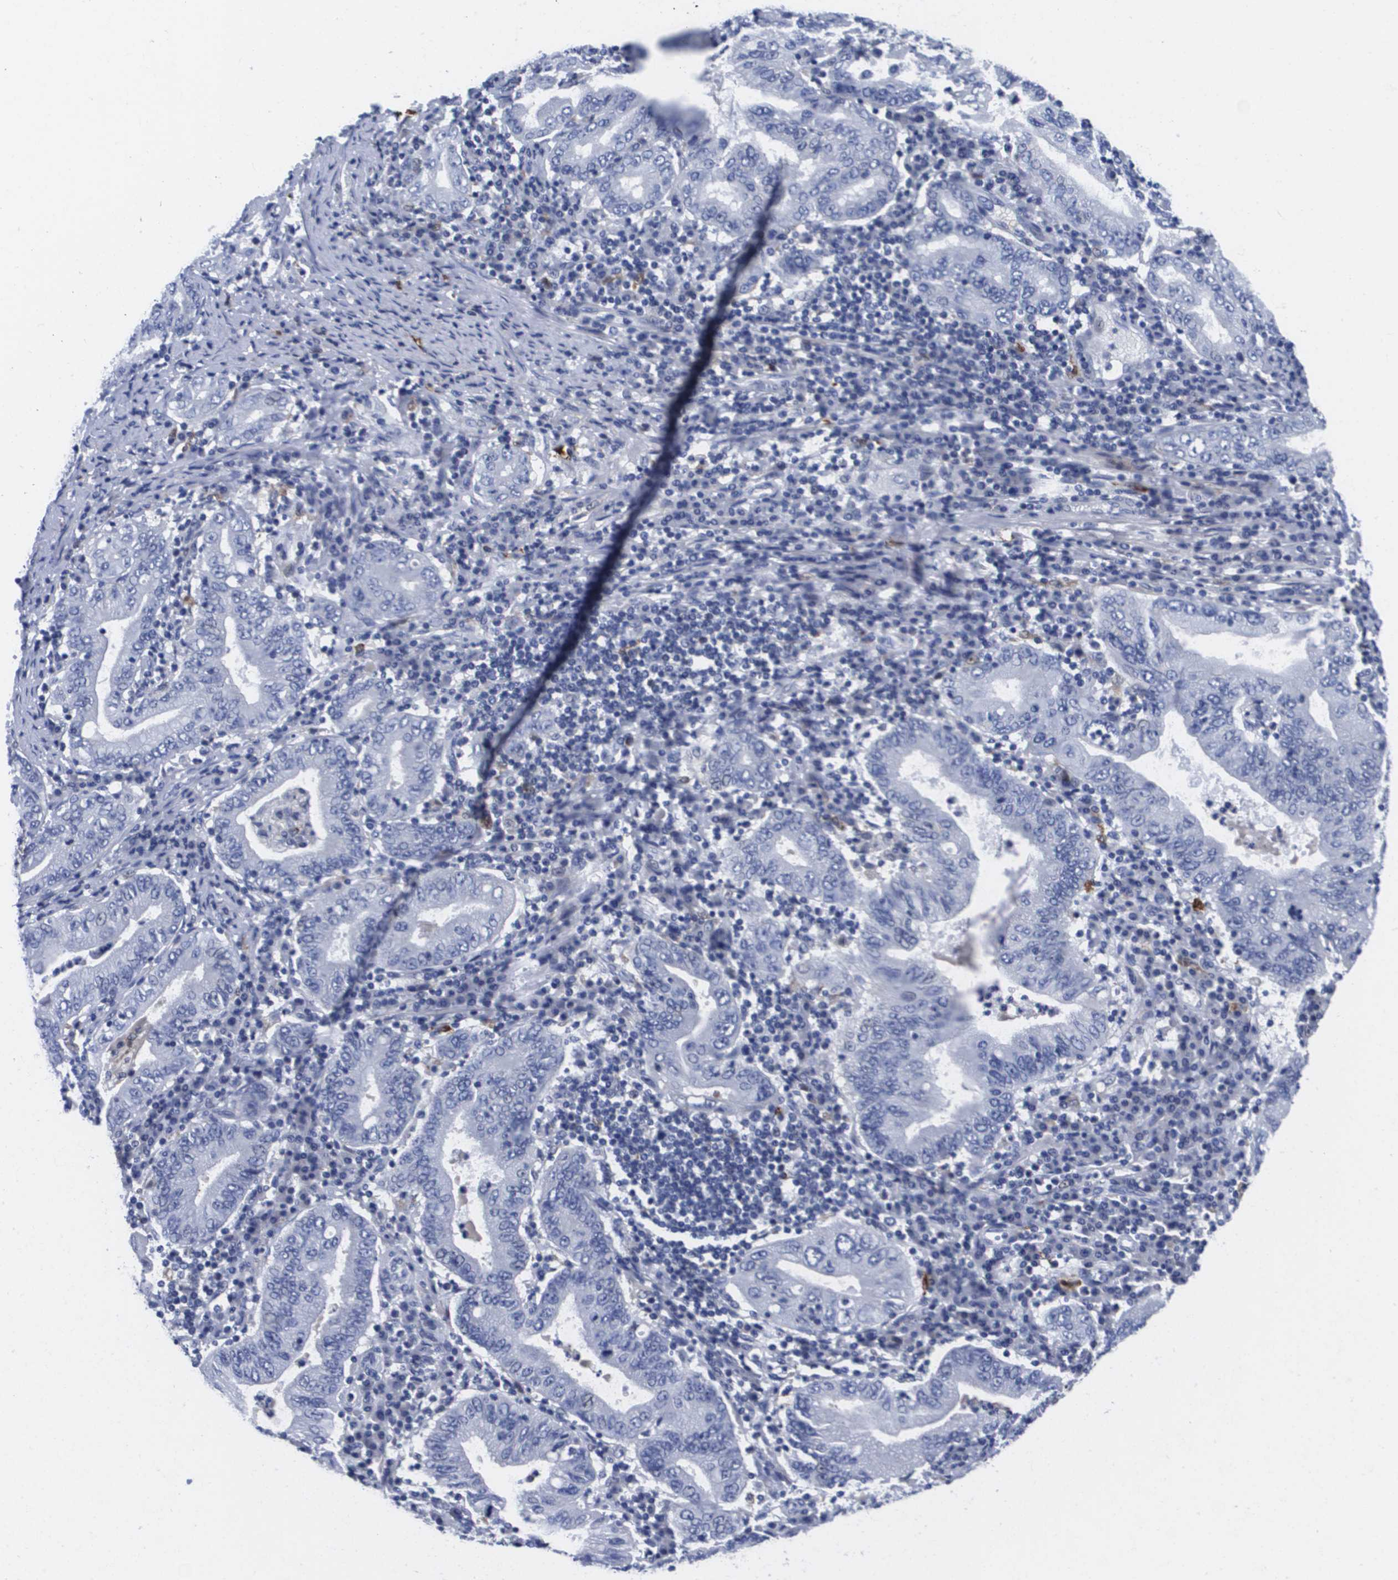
{"staining": {"intensity": "negative", "quantity": "none", "location": "none"}, "tissue": "stomach cancer", "cell_type": "Tumor cells", "image_type": "cancer", "snomed": [{"axis": "morphology", "description": "Normal tissue, NOS"}, {"axis": "morphology", "description": "Adenocarcinoma, NOS"}, {"axis": "topography", "description": "Esophagus"}, {"axis": "topography", "description": "Stomach, upper"}, {"axis": "topography", "description": "Peripheral nerve tissue"}], "caption": "This is an immunohistochemistry (IHC) photomicrograph of stomach cancer (adenocarcinoma). There is no expression in tumor cells.", "gene": "HMOX1", "patient": {"sex": "male", "age": 62}}